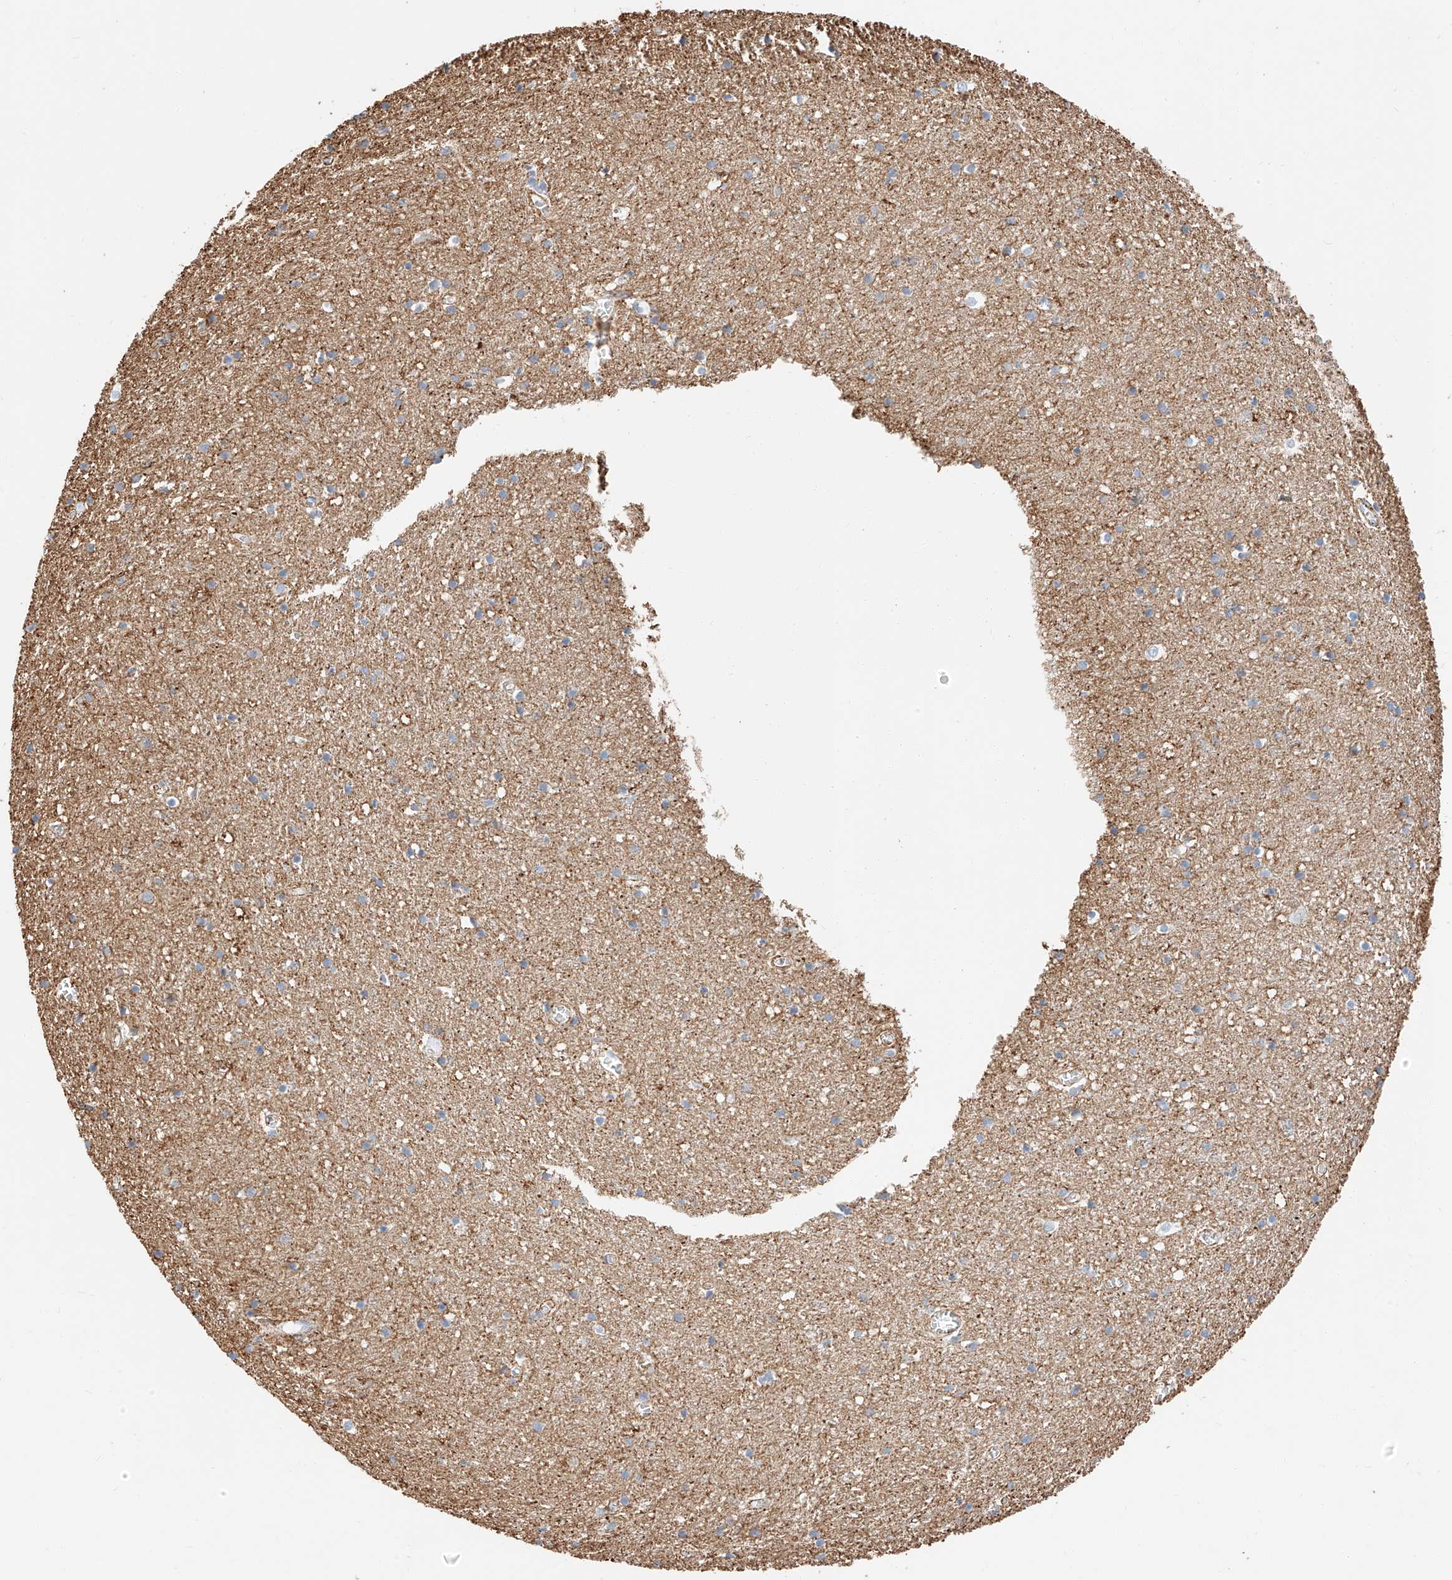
{"staining": {"intensity": "moderate", "quantity": "25%-75%", "location": "cytoplasmic/membranous"}, "tissue": "cerebral cortex", "cell_type": "Endothelial cells", "image_type": "normal", "snomed": [{"axis": "morphology", "description": "Normal tissue, NOS"}, {"axis": "topography", "description": "Cerebral cortex"}], "caption": "High-power microscopy captured an IHC histopathology image of normal cerebral cortex, revealing moderate cytoplasmic/membranous staining in about 25%-75% of endothelial cells. (DAB (3,3'-diaminobenzidine) IHC with brightfield microscopy, high magnification).", "gene": "WFS1", "patient": {"sex": "female", "age": 64}}